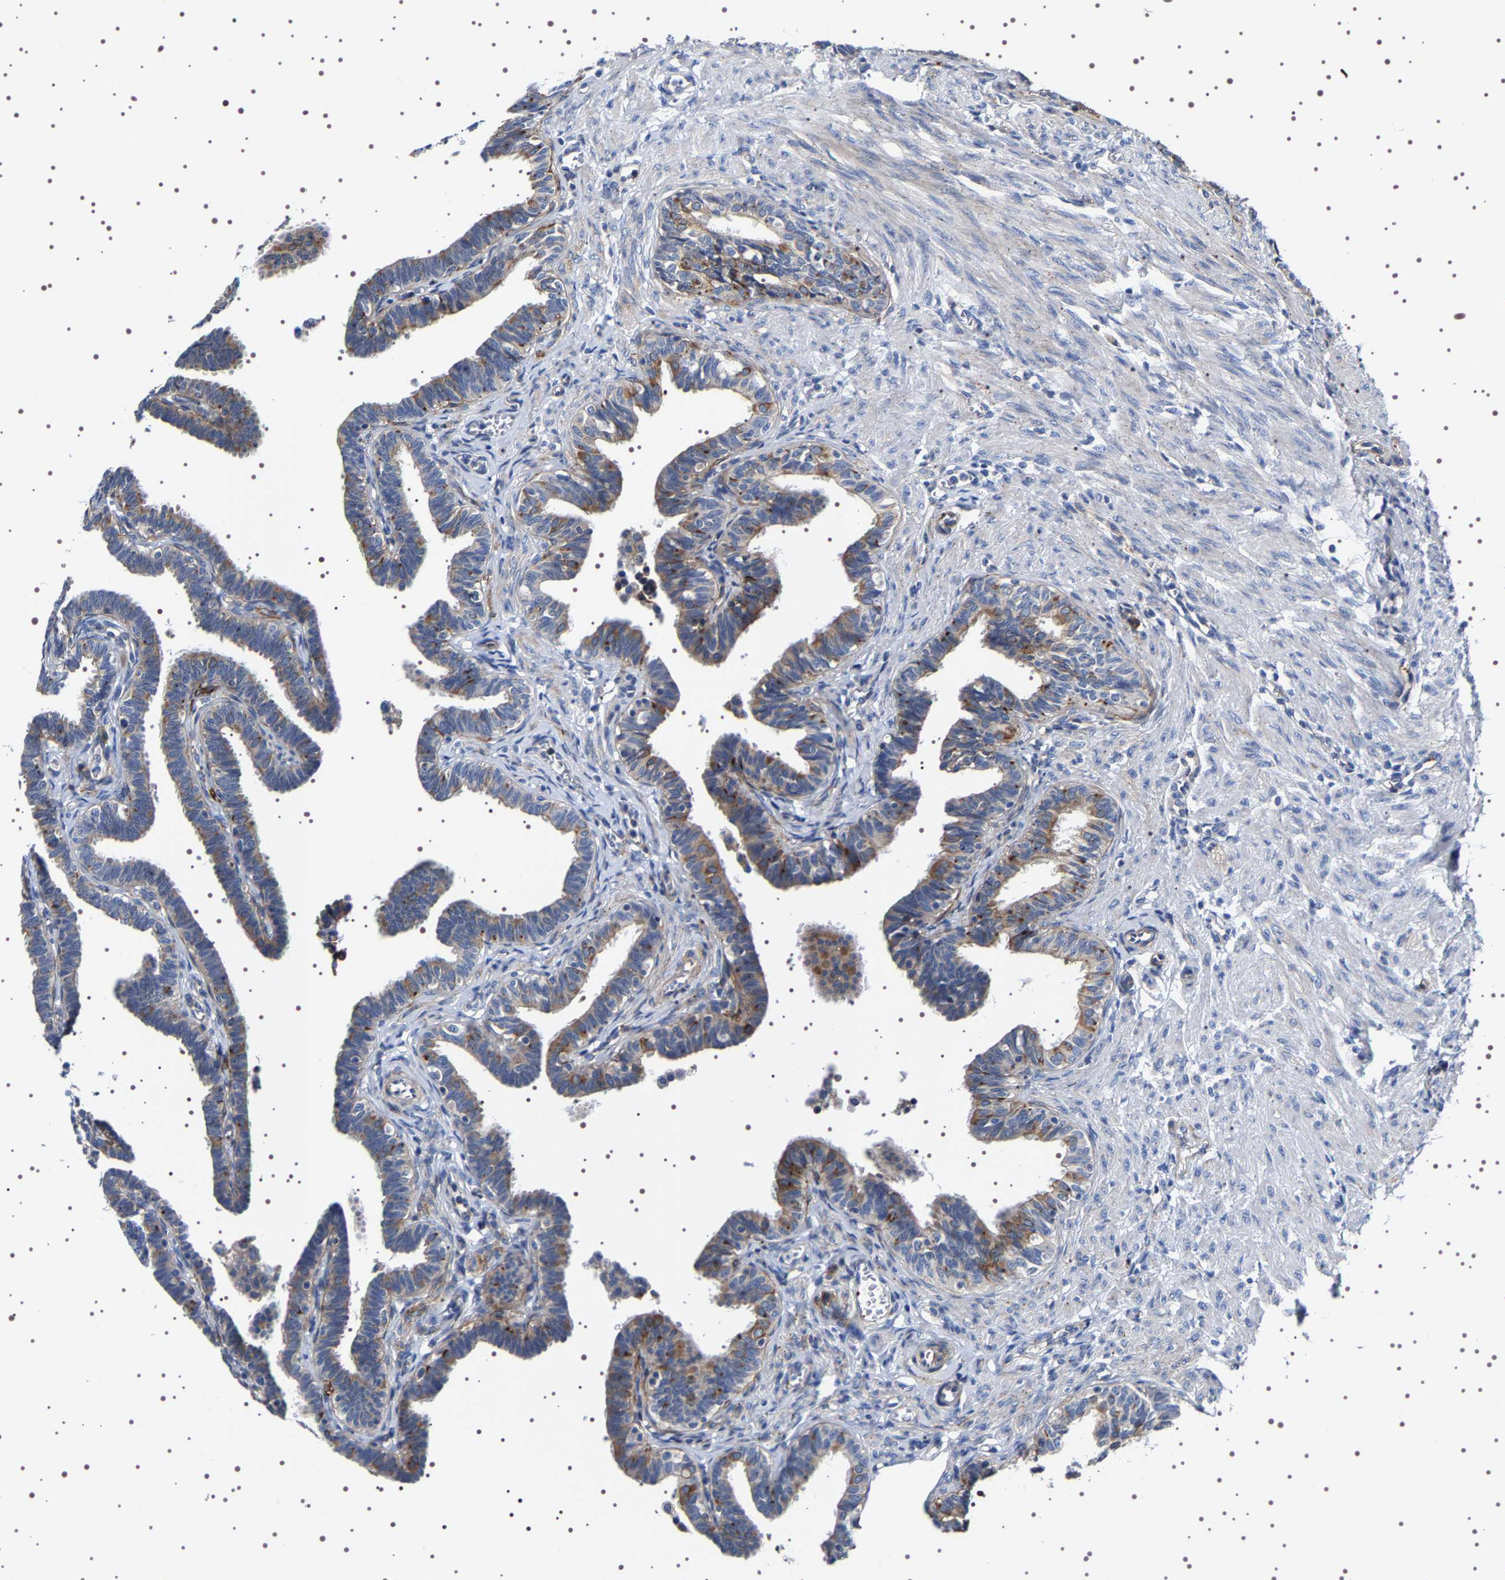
{"staining": {"intensity": "moderate", "quantity": ">75%", "location": "cytoplasmic/membranous"}, "tissue": "fallopian tube", "cell_type": "Glandular cells", "image_type": "normal", "snomed": [{"axis": "morphology", "description": "Normal tissue, NOS"}, {"axis": "topography", "description": "Fallopian tube"}, {"axis": "topography", "description": "Ovary"}], "caption": "Fallopian tube stained for a protein demonstrates moderate cytoplasmic/membranous positivity in glandular cells.", "gene": "SQLE", "patient": {"sex": "female", "age": 23}}